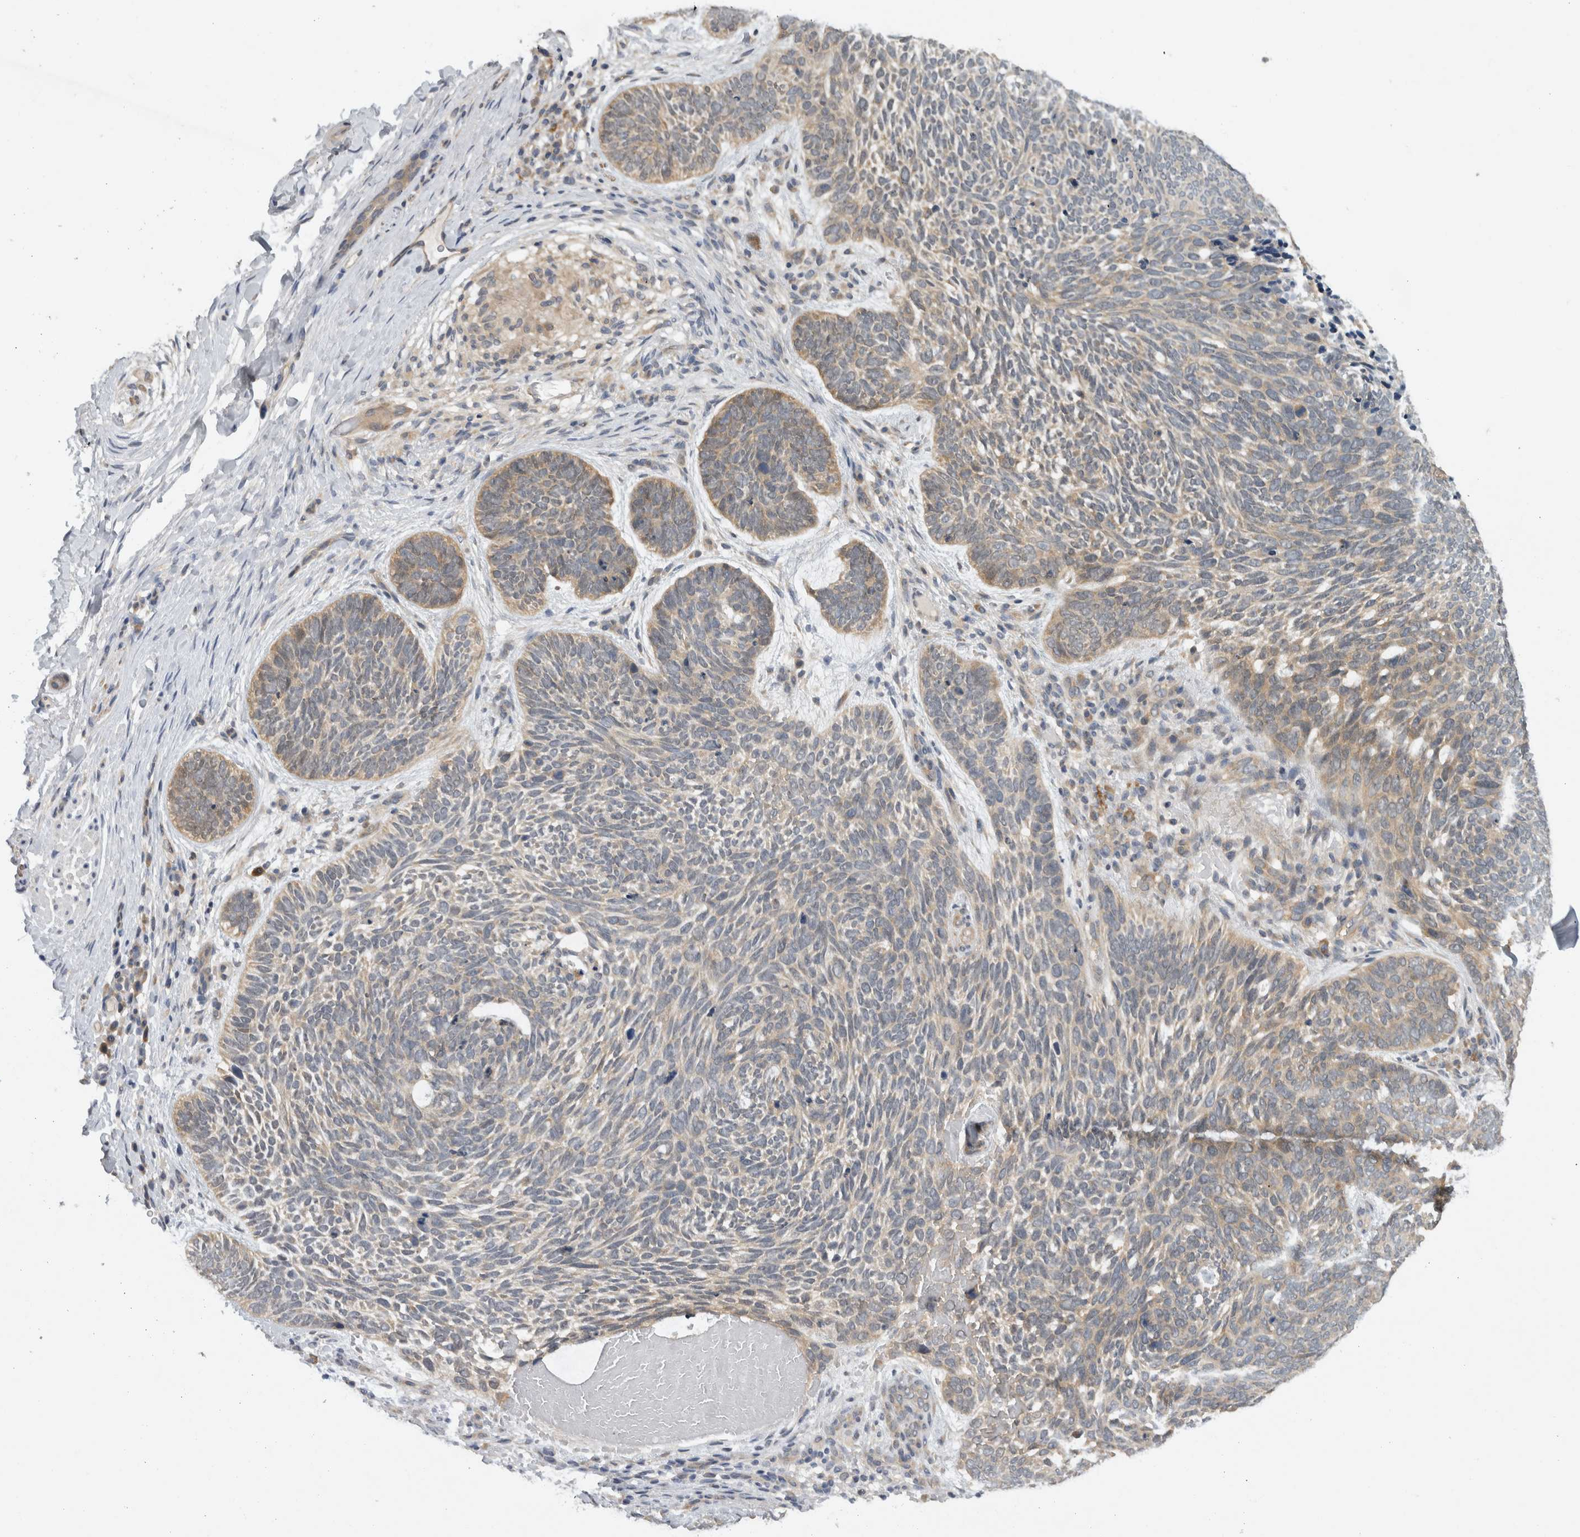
{"staining": {"intensity": "weak", "quantity": ">75%", "location": "cytoplasmic/membranous"}, "tissue": "skin cancer", "cell_type": "Tumor cells", "image_type": "cancer", "snomed": [{"axis": "morphology", "description": "Basal cell carcinoma"}, {"axis": "topography", "description": "Skin"}], "caption": "Tumor cells exhibit weak cytoplasmic/membranous expression in approximately >75% of cells in skin cancer.", "gene": "AASDHPPT", "patient": {"sex": "female", "age": 85}}